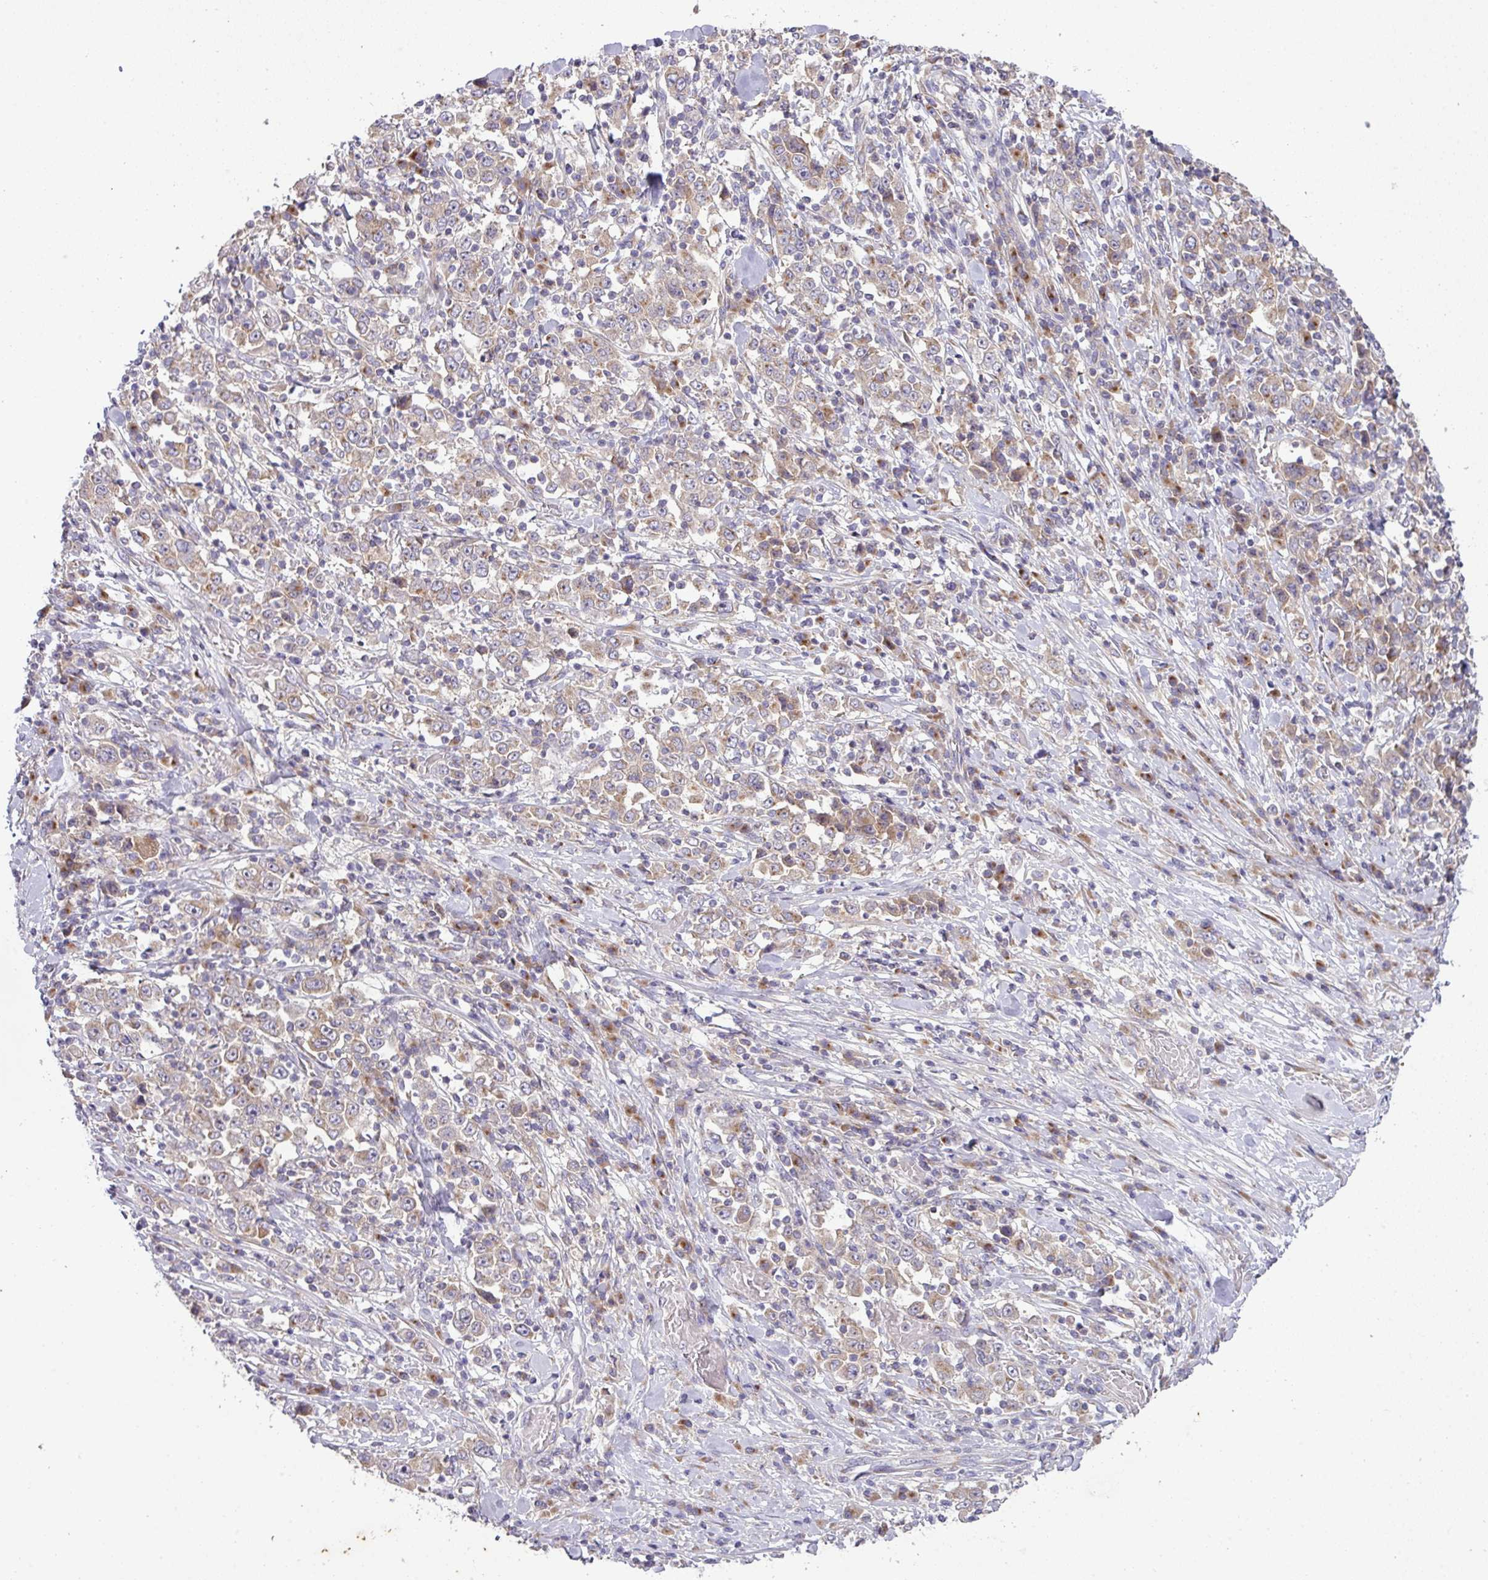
{"staining": {"intensity": "weak", "quantity": ">75%", "location": "cytoplasmic/membranous"}, "tissue": "stomach cancer", "cell_type": "Tumor cells", "image_type": "cancer", "snomed": [{"axis": "morphology", "description": "Normal tissue, NOS"}, {"axis": "morphology", "description": "Adenocarcinoma, NOS"}, {"axis": "topography", "description": "Stomach, upper"}, {"axis": "topography", "description": "Stomach"}], "caption": "Protein staining of adenocarcinoma (stomach) tissue exhibits weak cytoplasmic/membranous staining in about >75% of tumor cells.", "gene": "VTI1A", "patient": {"sex": "male", "age": 59}}